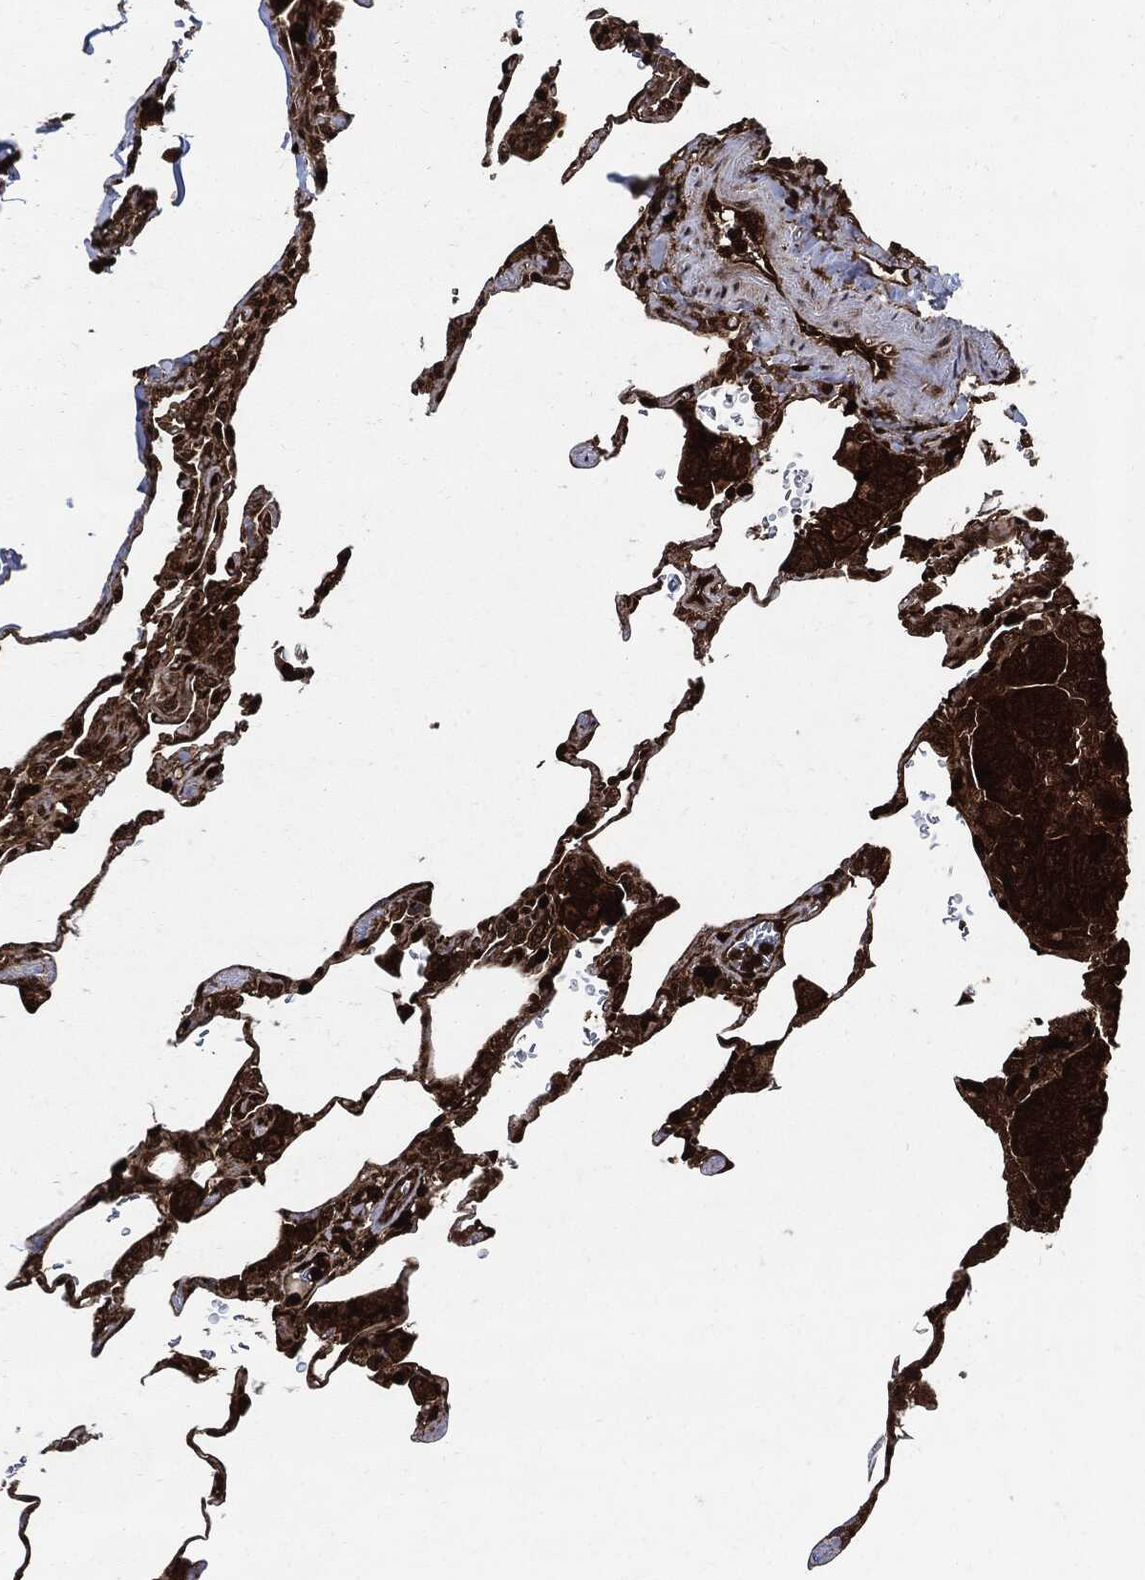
{"staining": {"intensity": "strong", "quantity": ">75%", "location": "cytoplasmic/membranous,nuclear"}, "tissue": "lung", "cell_type": "Alveolar cells", "image_type": "normal", "snomed": [{"axis": "morphology", "description": "Normal tissue, NOS"}, {"axis": "morphology", "description": "Adenocarcinoma, metastatic, NOS"}, {"axis": "topography", "description": "Lung"}], "caption": "High-power microscopy captured an immunohistochemistry (IHC) photomicrograph of normal lung, revealing strong cytoplasmic/membranous,nuclear expression in about >75% of alveolar cells. Using DAB (brown) and hematoxylin (blue) stains, captured at high magnification using brightfield microscopy.", "gene": "YWHAB", "patient": {"sex": "male", "age": 45}}